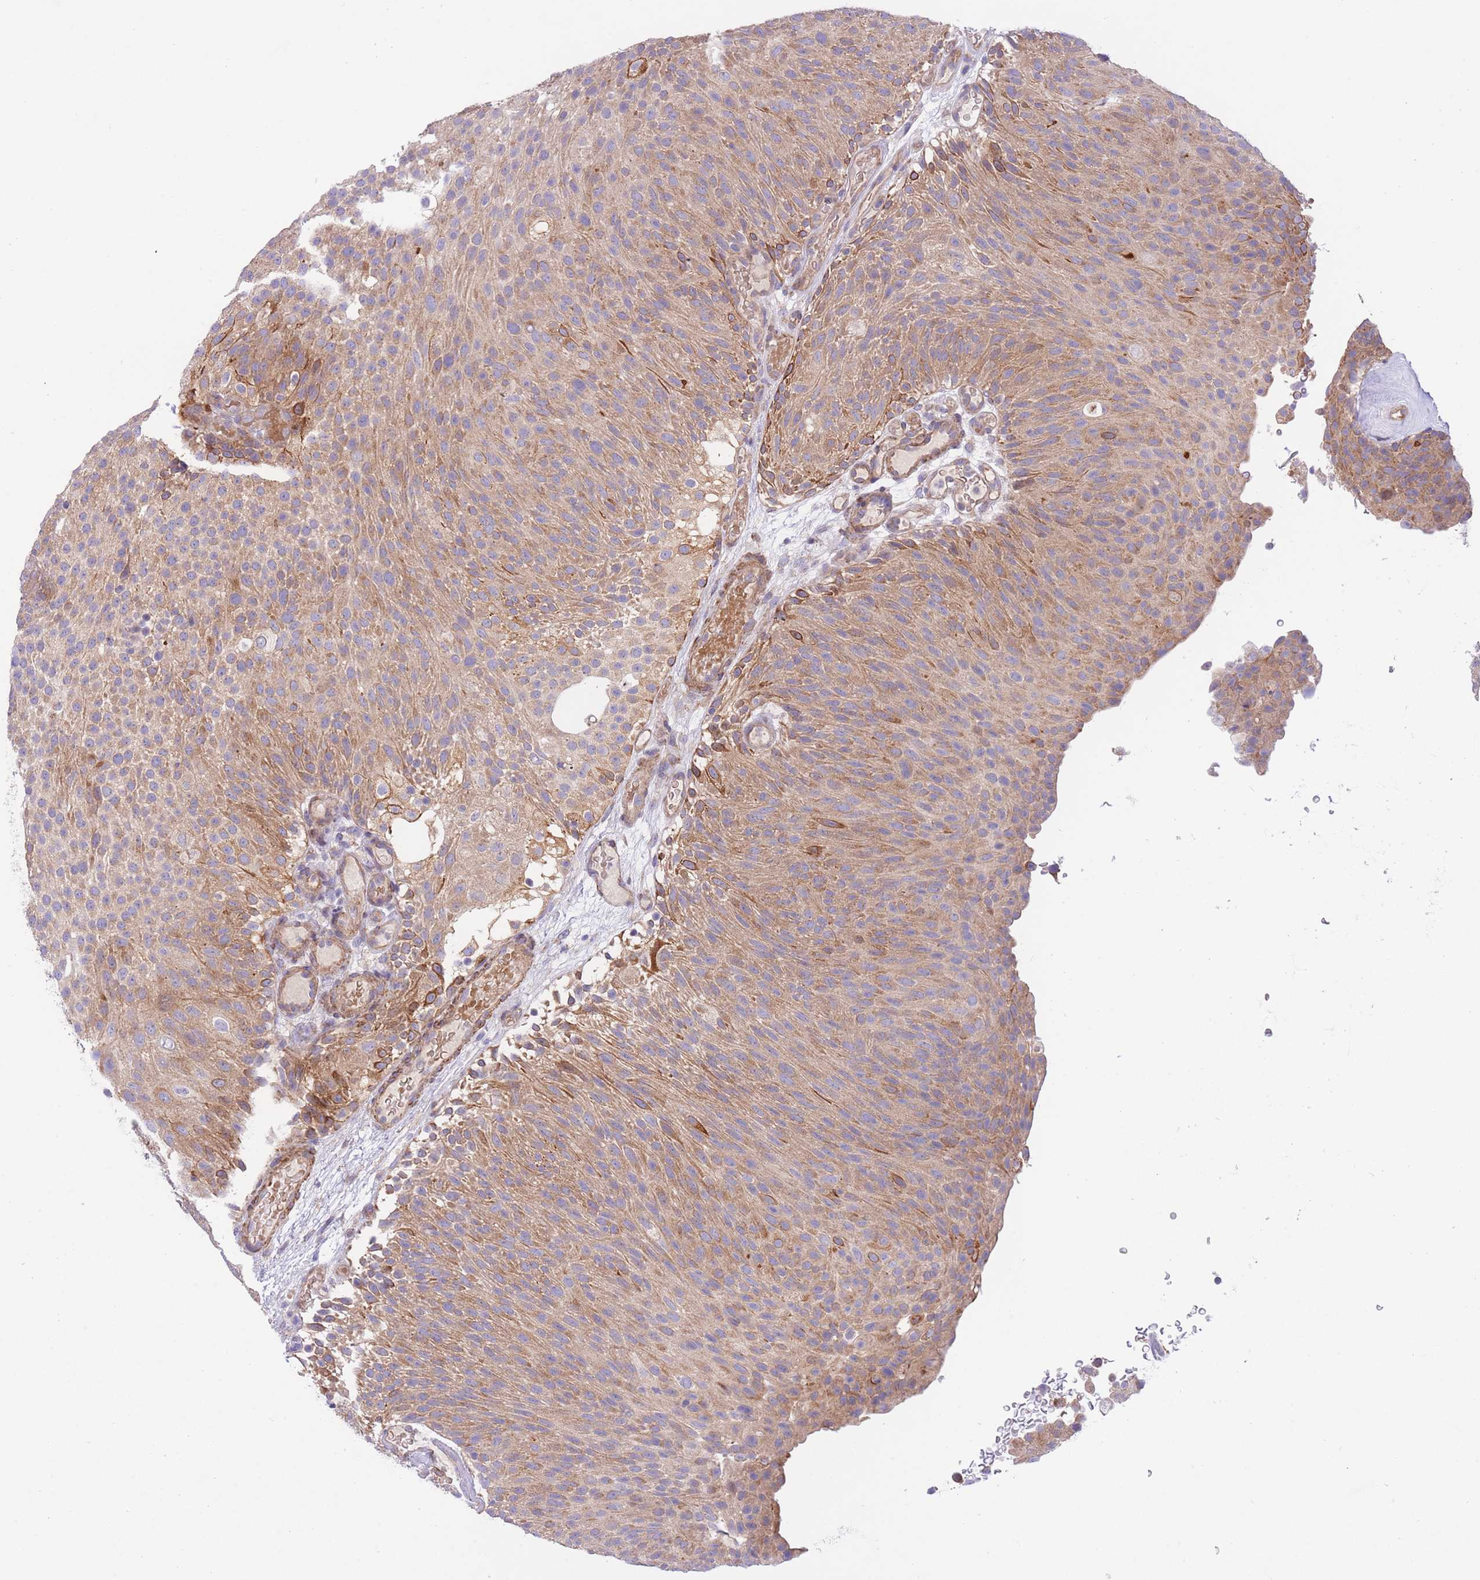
{"staining": {"intensity": "moderate", "quantity": ">75%", "location": "cytoplasmic/membranous"}, "tissue": "urothelial cancer", "cell_type": "Tumor cells", "image_type": "cancer", "snomed": [{"axis": "morphology", "description": "Urothelial carcinoma, Low grade"}, {"axis": "topography", "description": "Urinary bladder"}], "caption": "Human urothelial cancer stained with a brown dye exhibits moderate cytoplasmic/membranous positive staining in about >75% of tumor cells.", "gene": "CHAC1", "patient": {"sex": "male", "age": 78}}